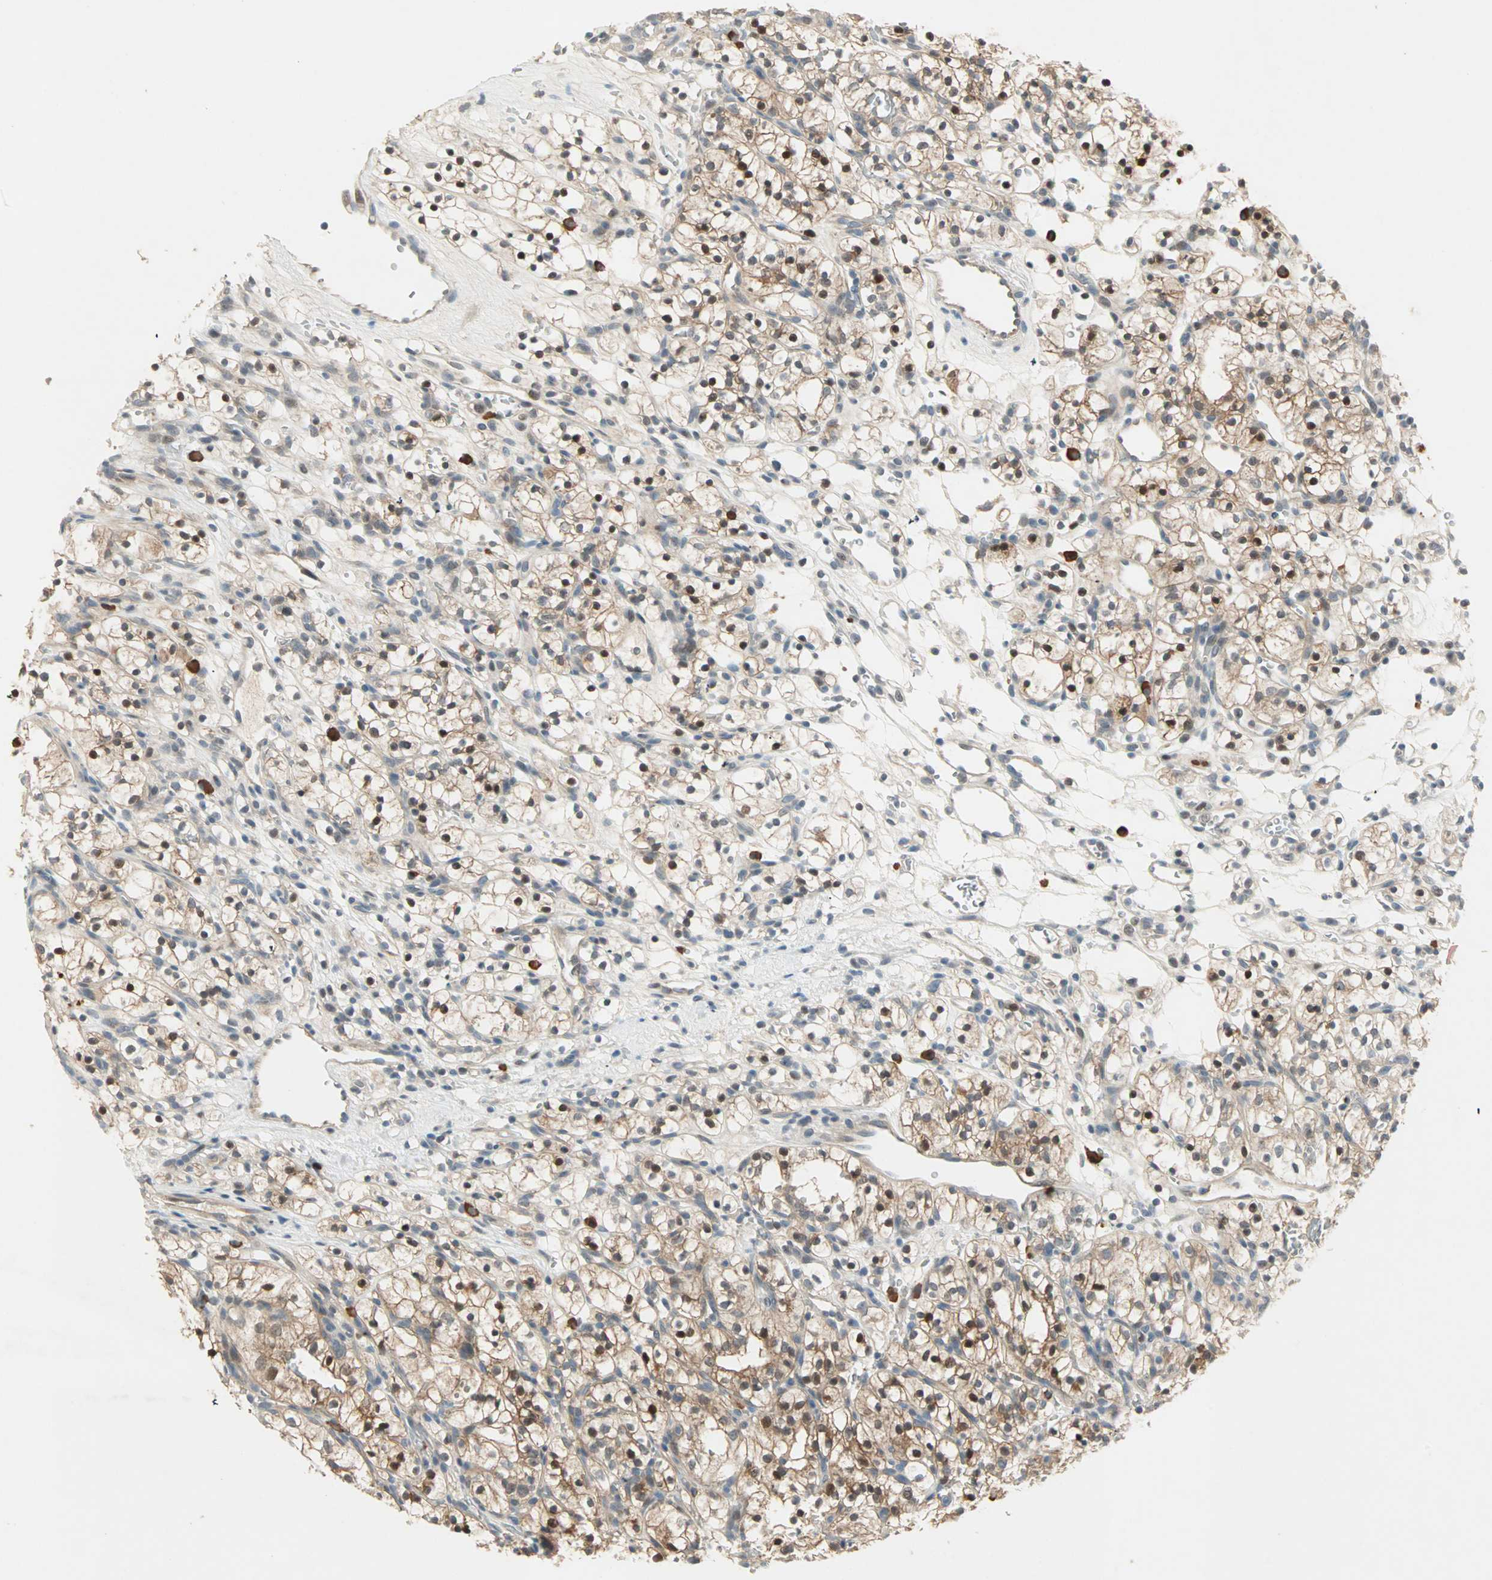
{"staining": {"intensity": "moderate", "quantity": ">75%", "location": "cytoplasmic/membranous,nuclear"}, "tissue": "renal cancer", "cell_type": "Tumor cells", "image_type": "cancer", "snomed": [{"axis": "morphology", "description": "Adenocarcinoma, NOS"}, {"axis": "topography", "description": "Kidney"}], "caption": "Tumor cells demonstrate medium levels of moderate cytoplasmic/membranous and nuclear staining in about >75% of cells in human renal cancer.", "gene": "RTL6", "patient": {"sex": "female", "age": 57}}